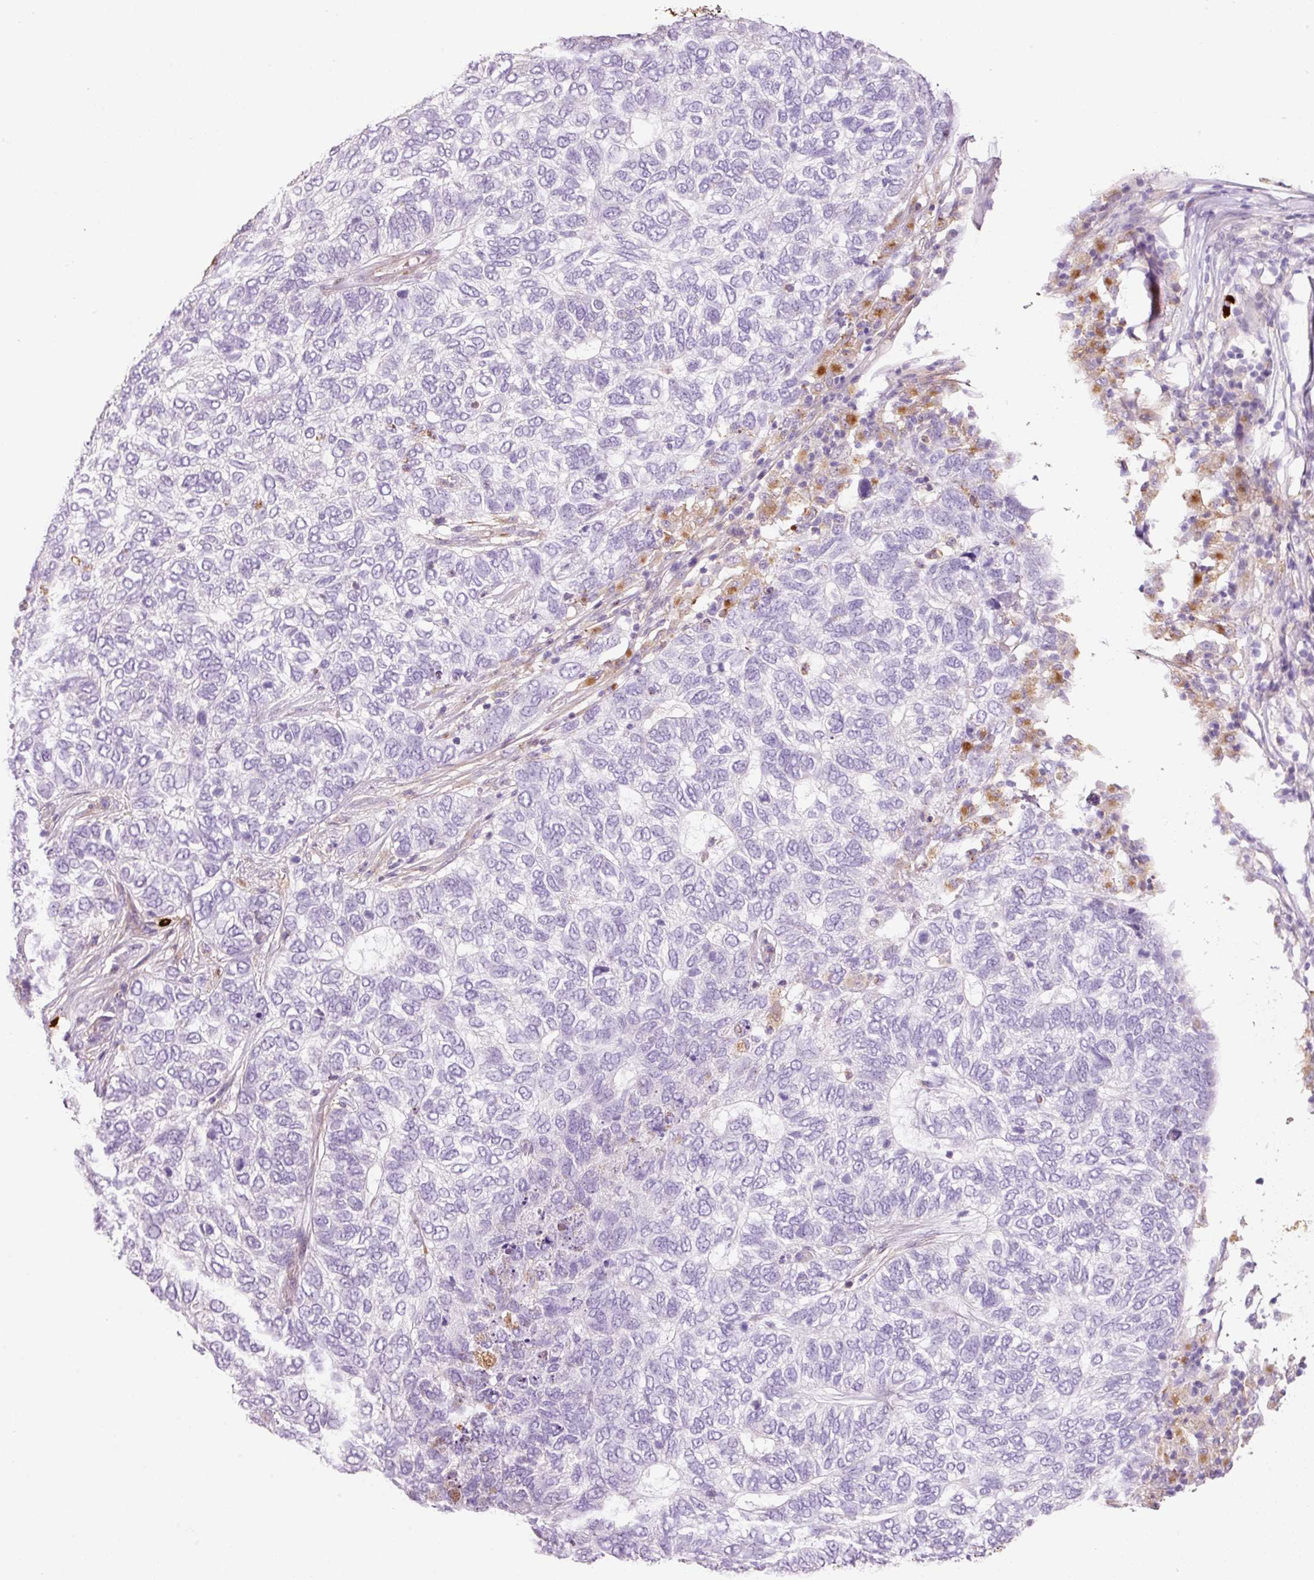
{"staining": {"intensity": "negative", "quantity": "none", "location": "none"}, "tissue": "skin cancer", "cell_type": "Tumor cells", "image_type": "cancer", "snomed": [{"axis": "morphology", "description": "Basal cell carcinoma"}, {"axis": "topography", "description": "Skin"}], "caption": "Tumor cells are negative for brown protein staining in skin basal cell carcinoma.", "gene": "TMC8", "patient": {"sex": "female", "age": 65}}